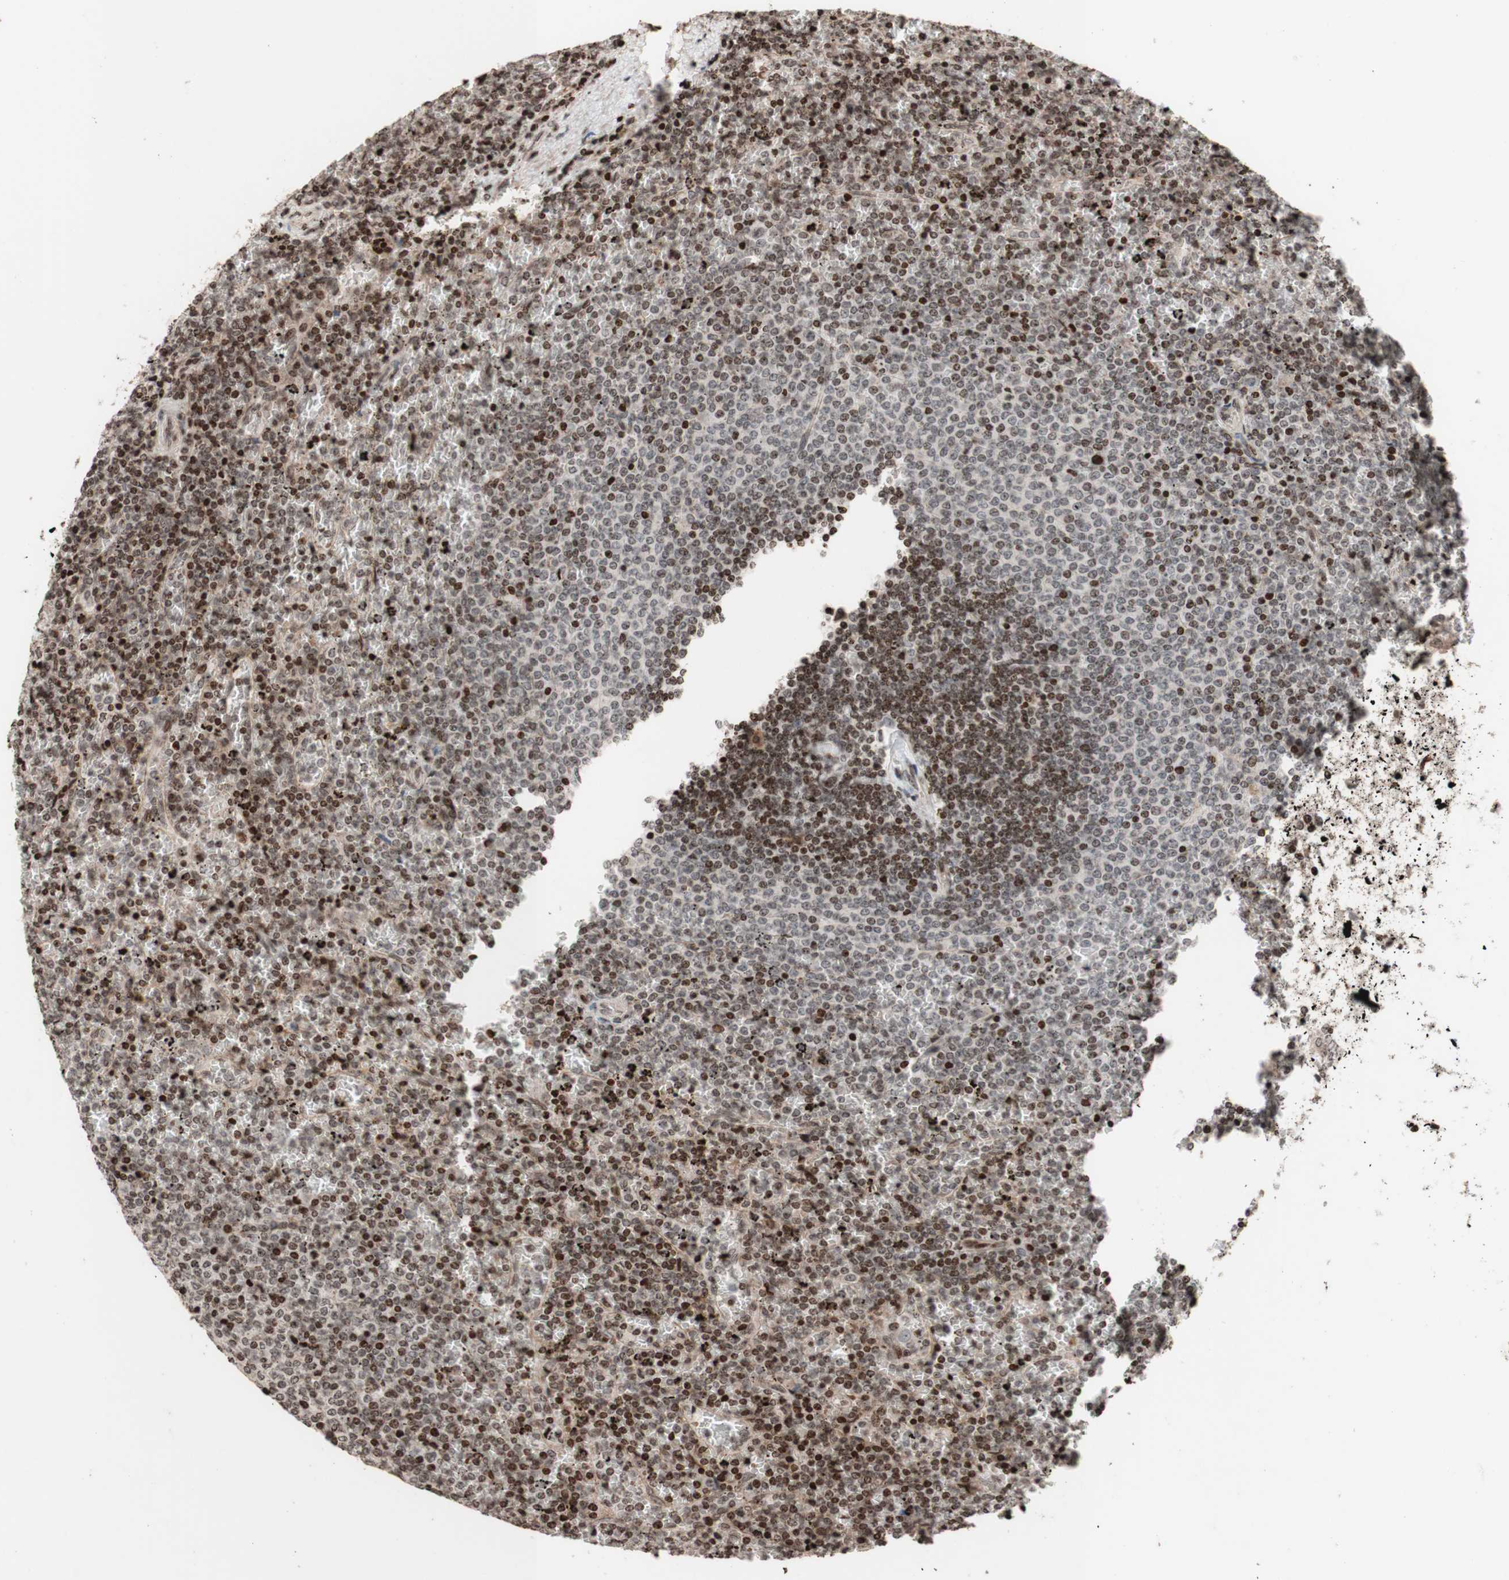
{"staining": {"intensity": "moderate", "quantity": "25%-75%", "location": "nuclear"}, "tissue": "lymphoma", "cell_type": "Tumor cells", "image_type": "cancer", "snomed": [{"axis": "morphology", "description": "Malignant lymphoma, non-Hodgkin's type, Low grade"}, {"axis": "topography", "description": "Spleen"}], "caption": "Tumor cells demonstrate medium levels of moderate nuclear staining in approximately 25%-75% of cells in human lymphoma. The staining is performed using DAB (3,3'-diaminobenzidine) brown chromogen to label protein expression. The nuclei are counter-stained blue using hematoxylin.", "gene": "POLA1", "patient": {"sex": "female", "age": 77}}